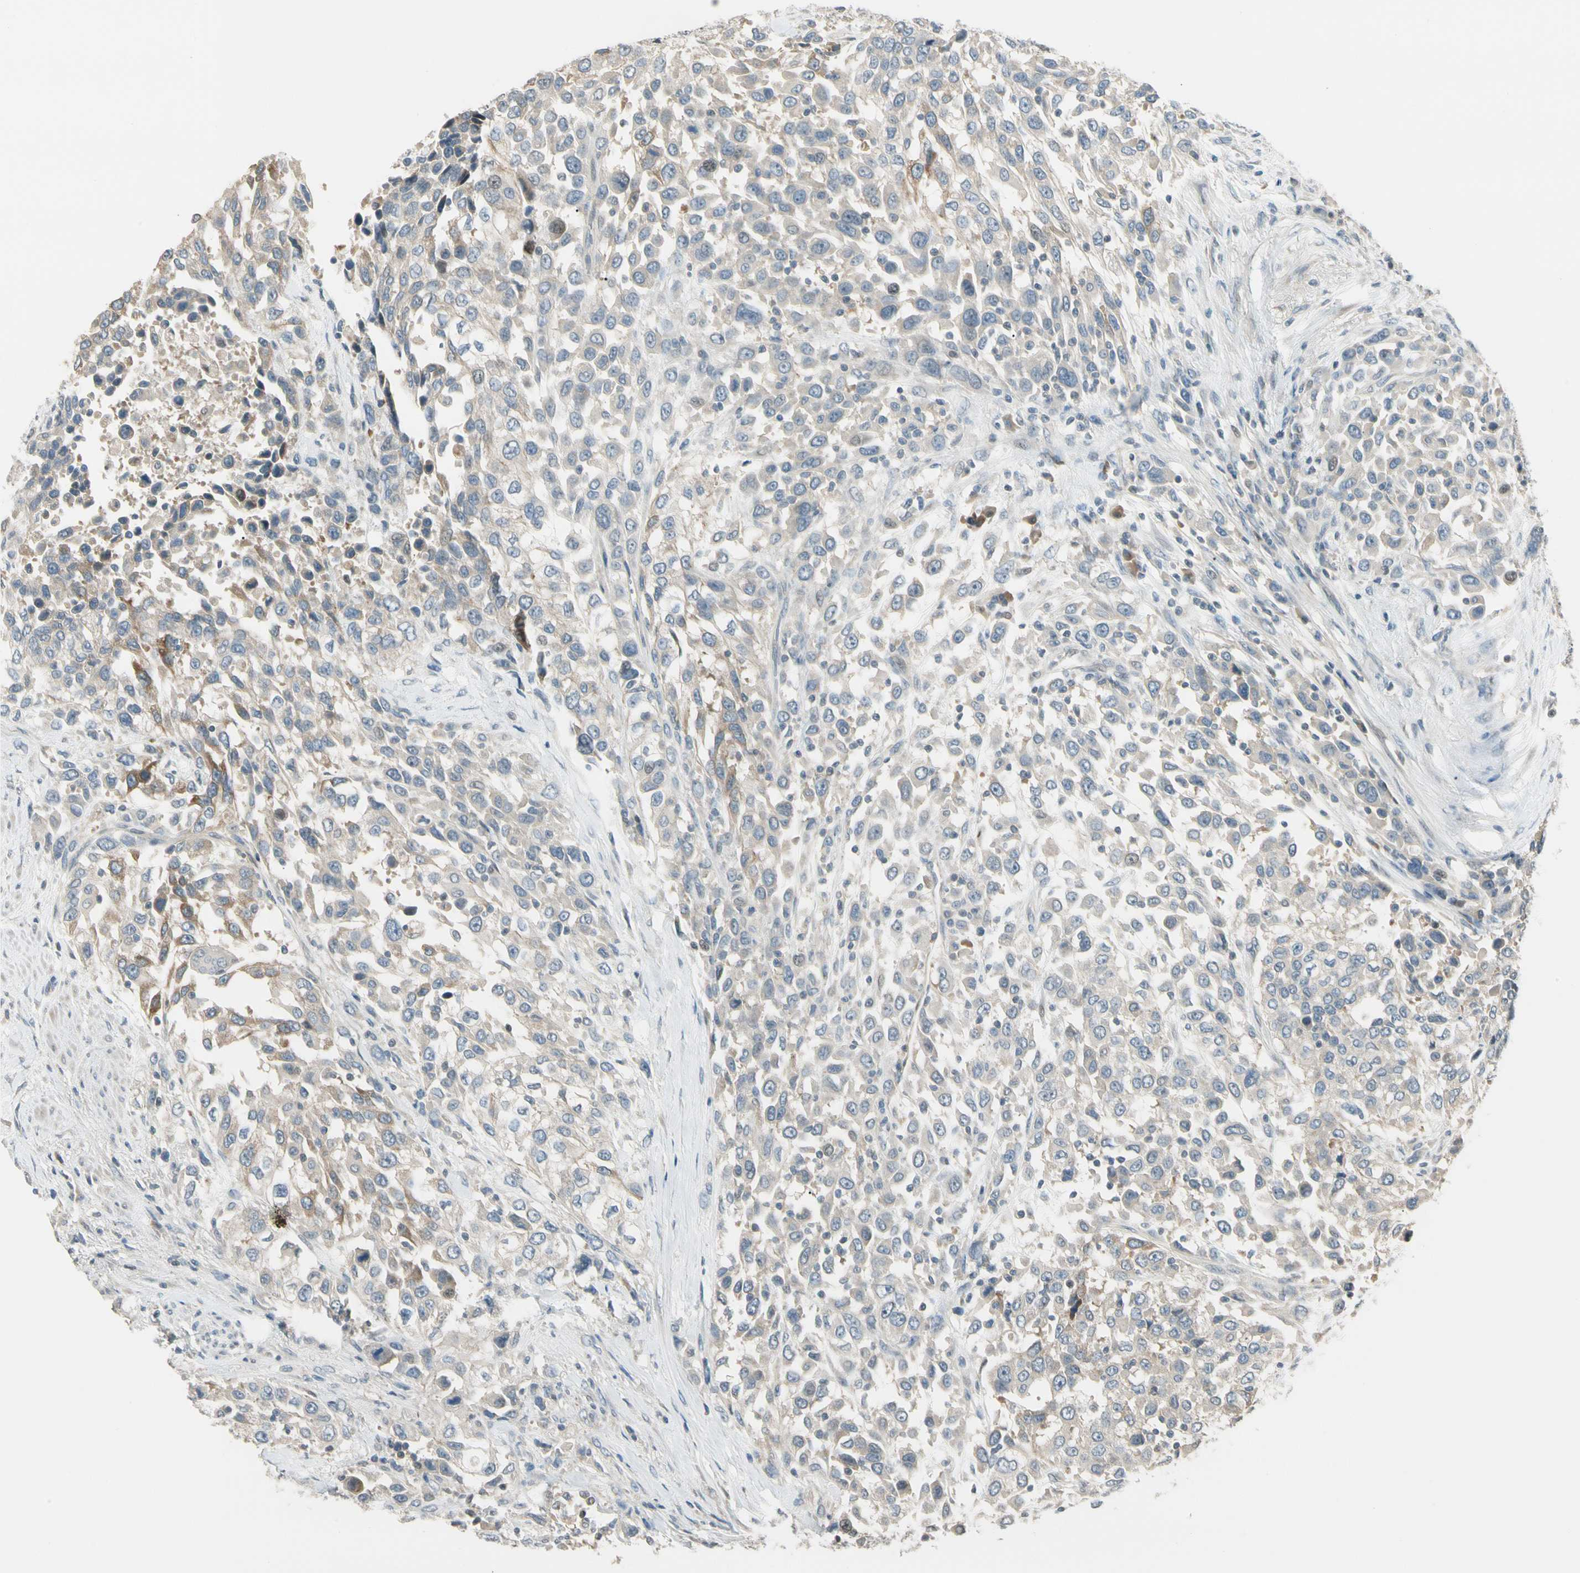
{"staining": {"intensity": "weak", "quantity": ">75%", "location": "cytoplasmic/membranous"}, "tissue": "urothelial cancer", "cell_type": "Tumor cells", "image_type": "cancer", "snomed": [{"axis": "morphology", "description": "Urothelial carcinoma, High grade"}, {"axis": "topography", "description": "Urinary bladder"}], "caption": "Tumor cells reveal low levels of weak cytoplasmic/membranous staining in about >75% of cells in human urothelial cancer. The staining was performed using DAB (3,3'-diaminobenzidine) to visualize the protein expression in brown, while the nuclei were stained in blue with hematoxylin (Magnification: 20x).", "gene": "P3H2", "patient": {"sex": "female", "age": 80}}